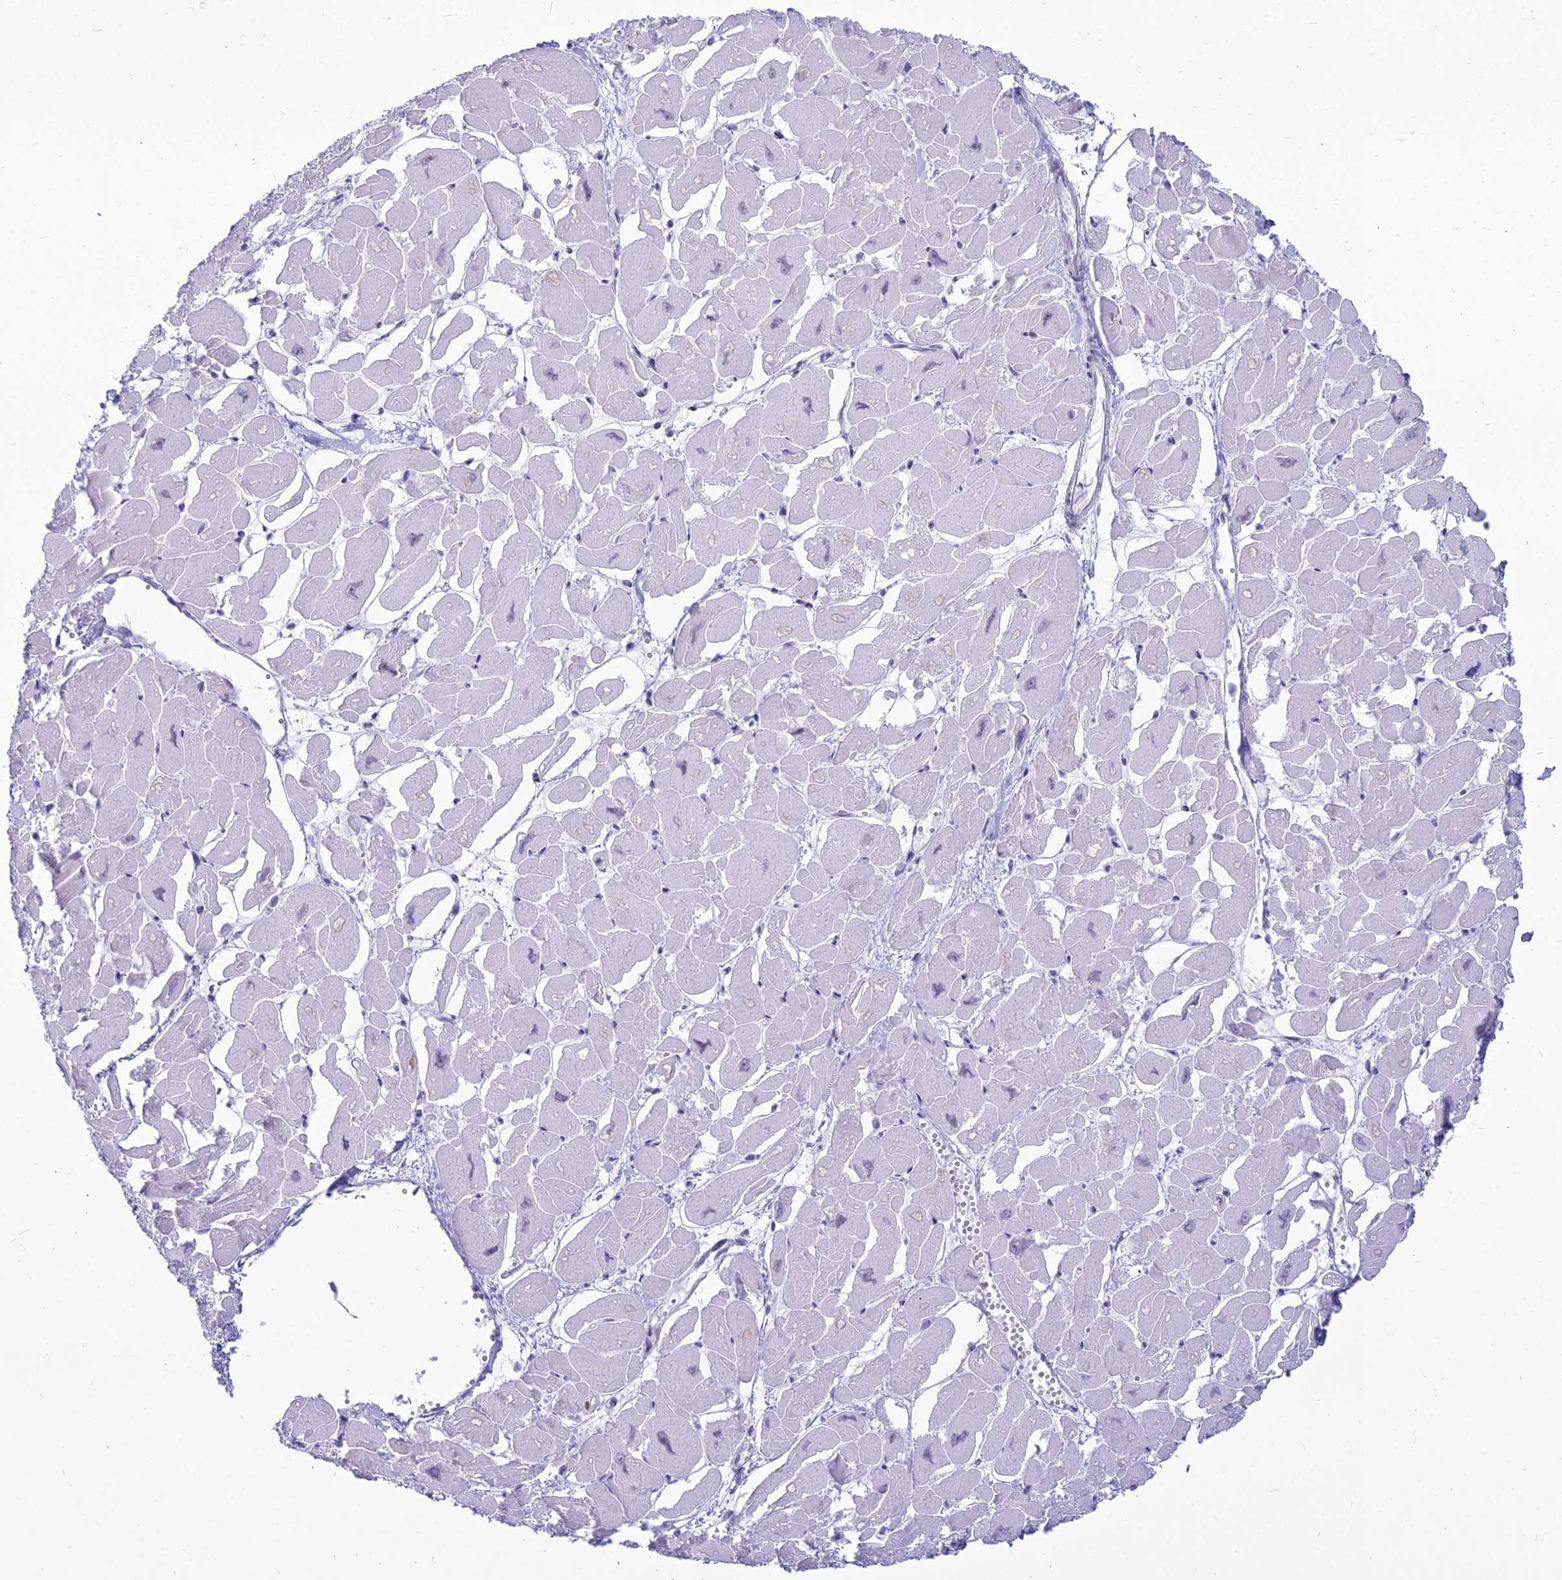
{"staining": {"intensity": "negative", "quantity": "none", "location": "none"}, "tissue": "heart muscle", "cell_type": "Cardiomyocytes", "image_type": "normal", "snomed": [{"axis": "morphology", "description": "Normal tissue, NOS"}, {"axis": "topography", "description": "Heart"}], "caption": "Immunohistochemistry photomicrograph of normal heart muscle stained for a protein (brown), which exhibits no expression in cardiomyocytes. (Stains: DAB (3,3'-diaminobenzidine) IHC with hematoxylin counter stain, Microscopy: brightfield microscopy at high magnification).", "gene": "DHX40", "patient": {"sex": "male", "age": 54}}